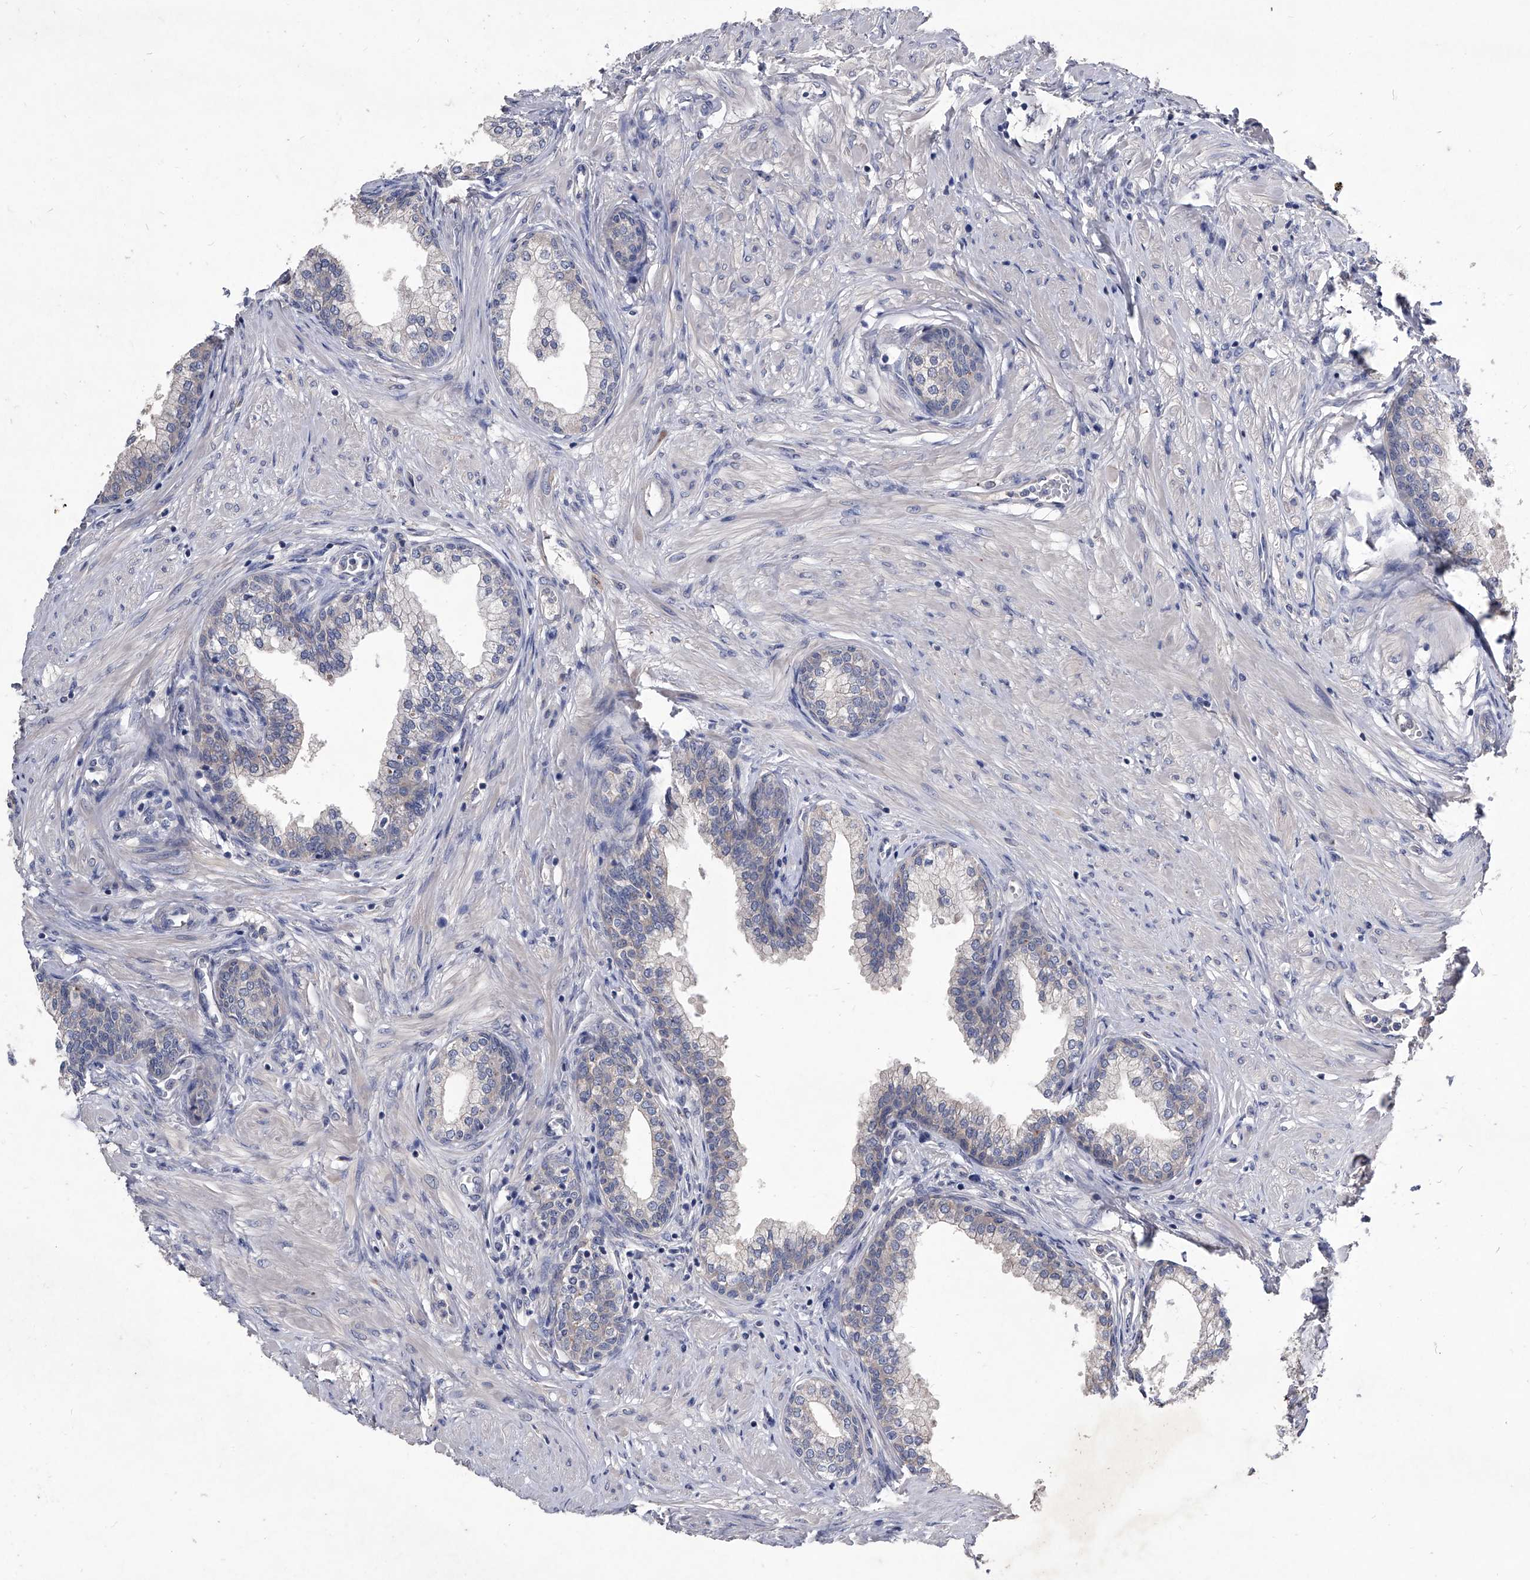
{"staining": {"intensity": "negative", "quantity": "none", "location": "none"}, "tissue": "prostate", "cell_type": "Glandular cells", "image_type": "normal", "snomed": [{"axis": "morphology", "description": "Normal tissue, NOS"}, {"axis": "morphology", "description": "Urothelial carcinoma, Low grade"}, {"axis": "topography", "description": "Urinary bladder"}, {"axis": "topography", "description": "Prostate"}], "caption": "The image demonstrates no staining of glandular cells in normal prostate. (Stains: DAB (3,3'-diaminobenzidine) immunohistochemistry (IHC) with hematoxylin counter stain, Microscopy: brightfield microscopy at high magnification).", "gene": "C5", "patient": {"sex": "male", "age": 60}}